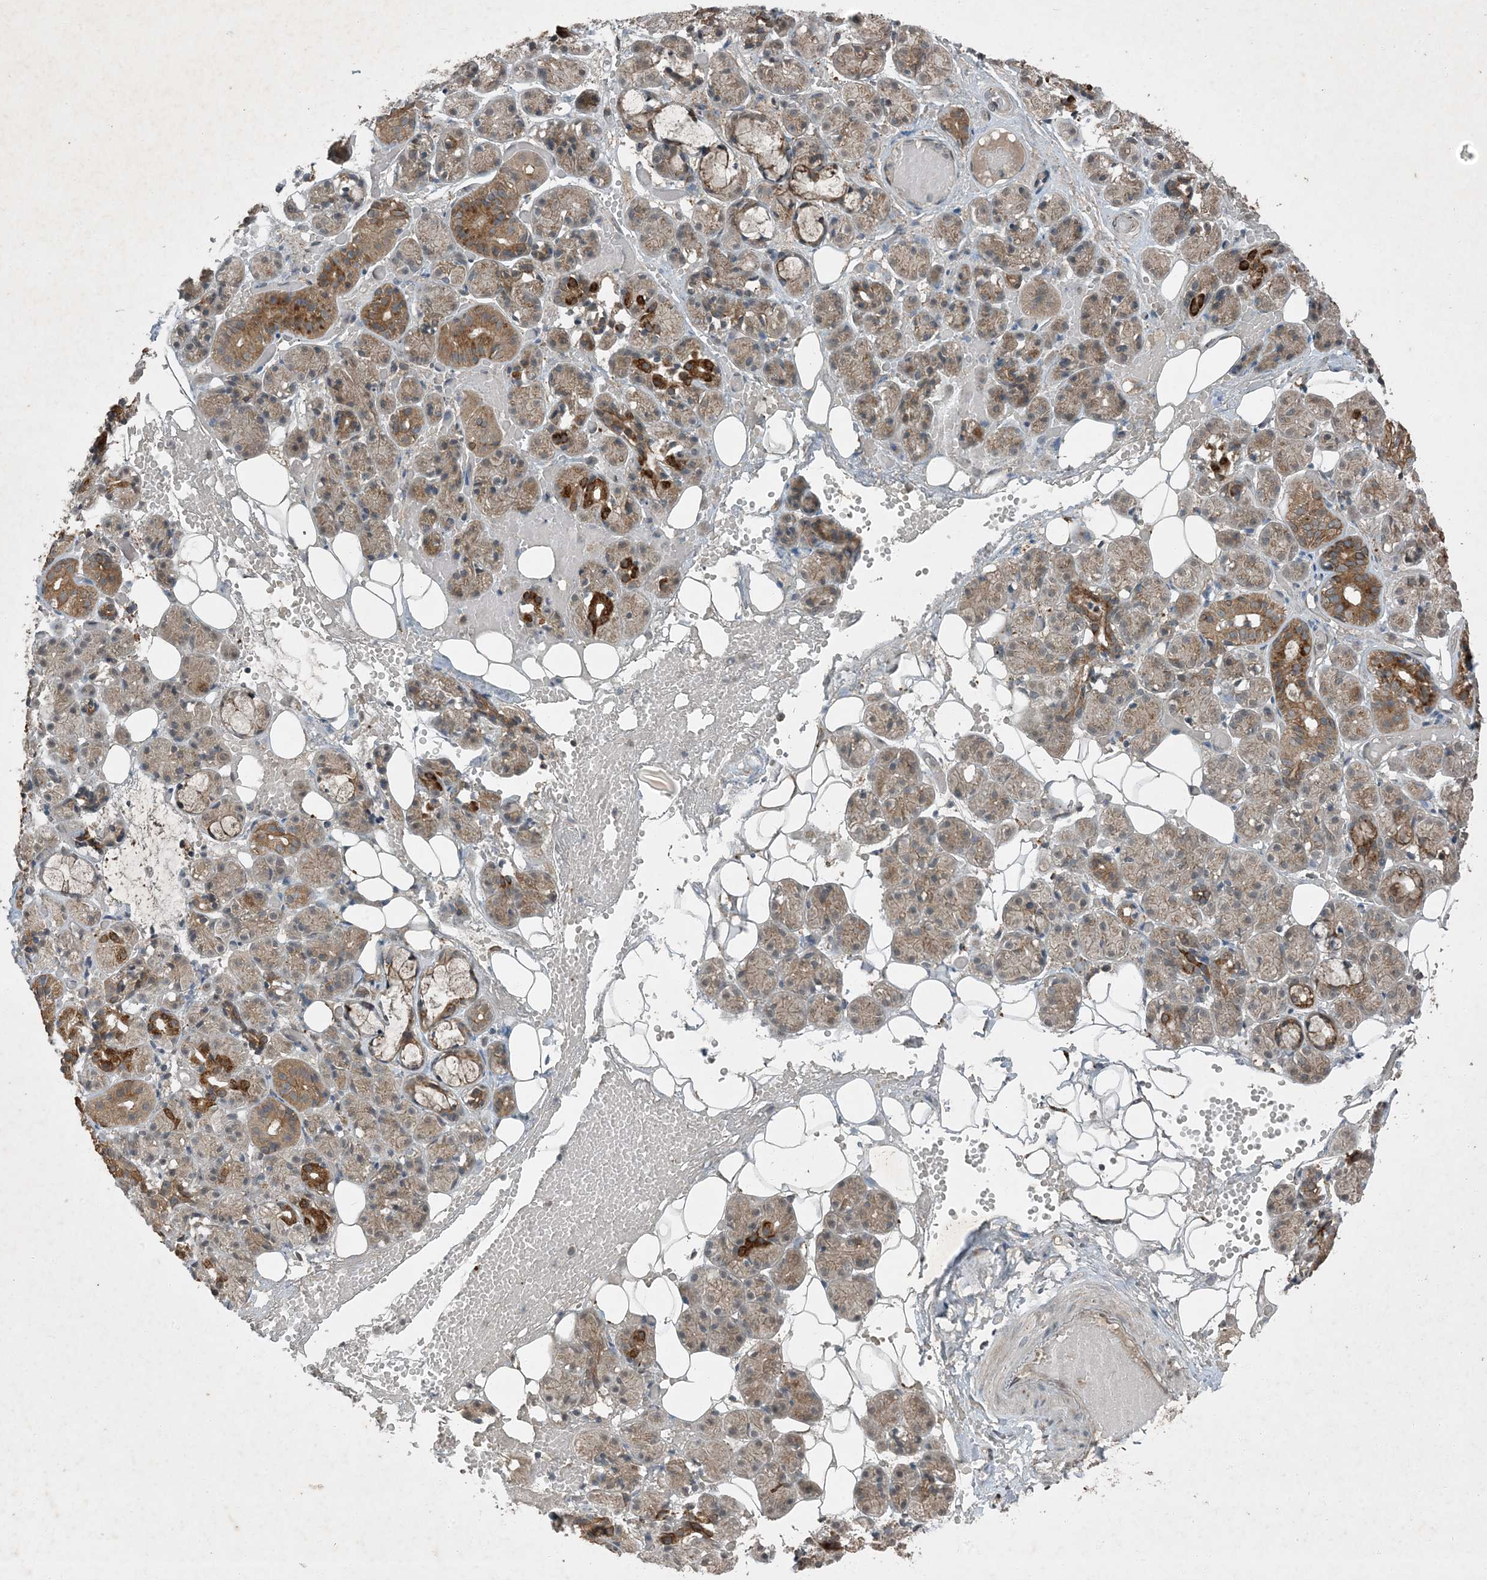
{"staining": {"intensity": "moderate", "quantity": "25%-75%", "location": "cytoplasmic/membranous"}, "tissue": "salivary gland", "cell_type": "Glandular cells", "image_type": "normal", "snomed": [{"axis": "morphology", "description": "Normal tissue, NOS"}, {"axis": "topography", "description": "Salivary gland"}], "caption": "Approximately 25%-75% of glandular cells in benign human salivary gland demonstrate moderate cytoplasmic/membranous protein expression as visualized by brown immunohistochemical staining.", "gene": "MDN1", "patient": {"sex": "male", "age": 63}}